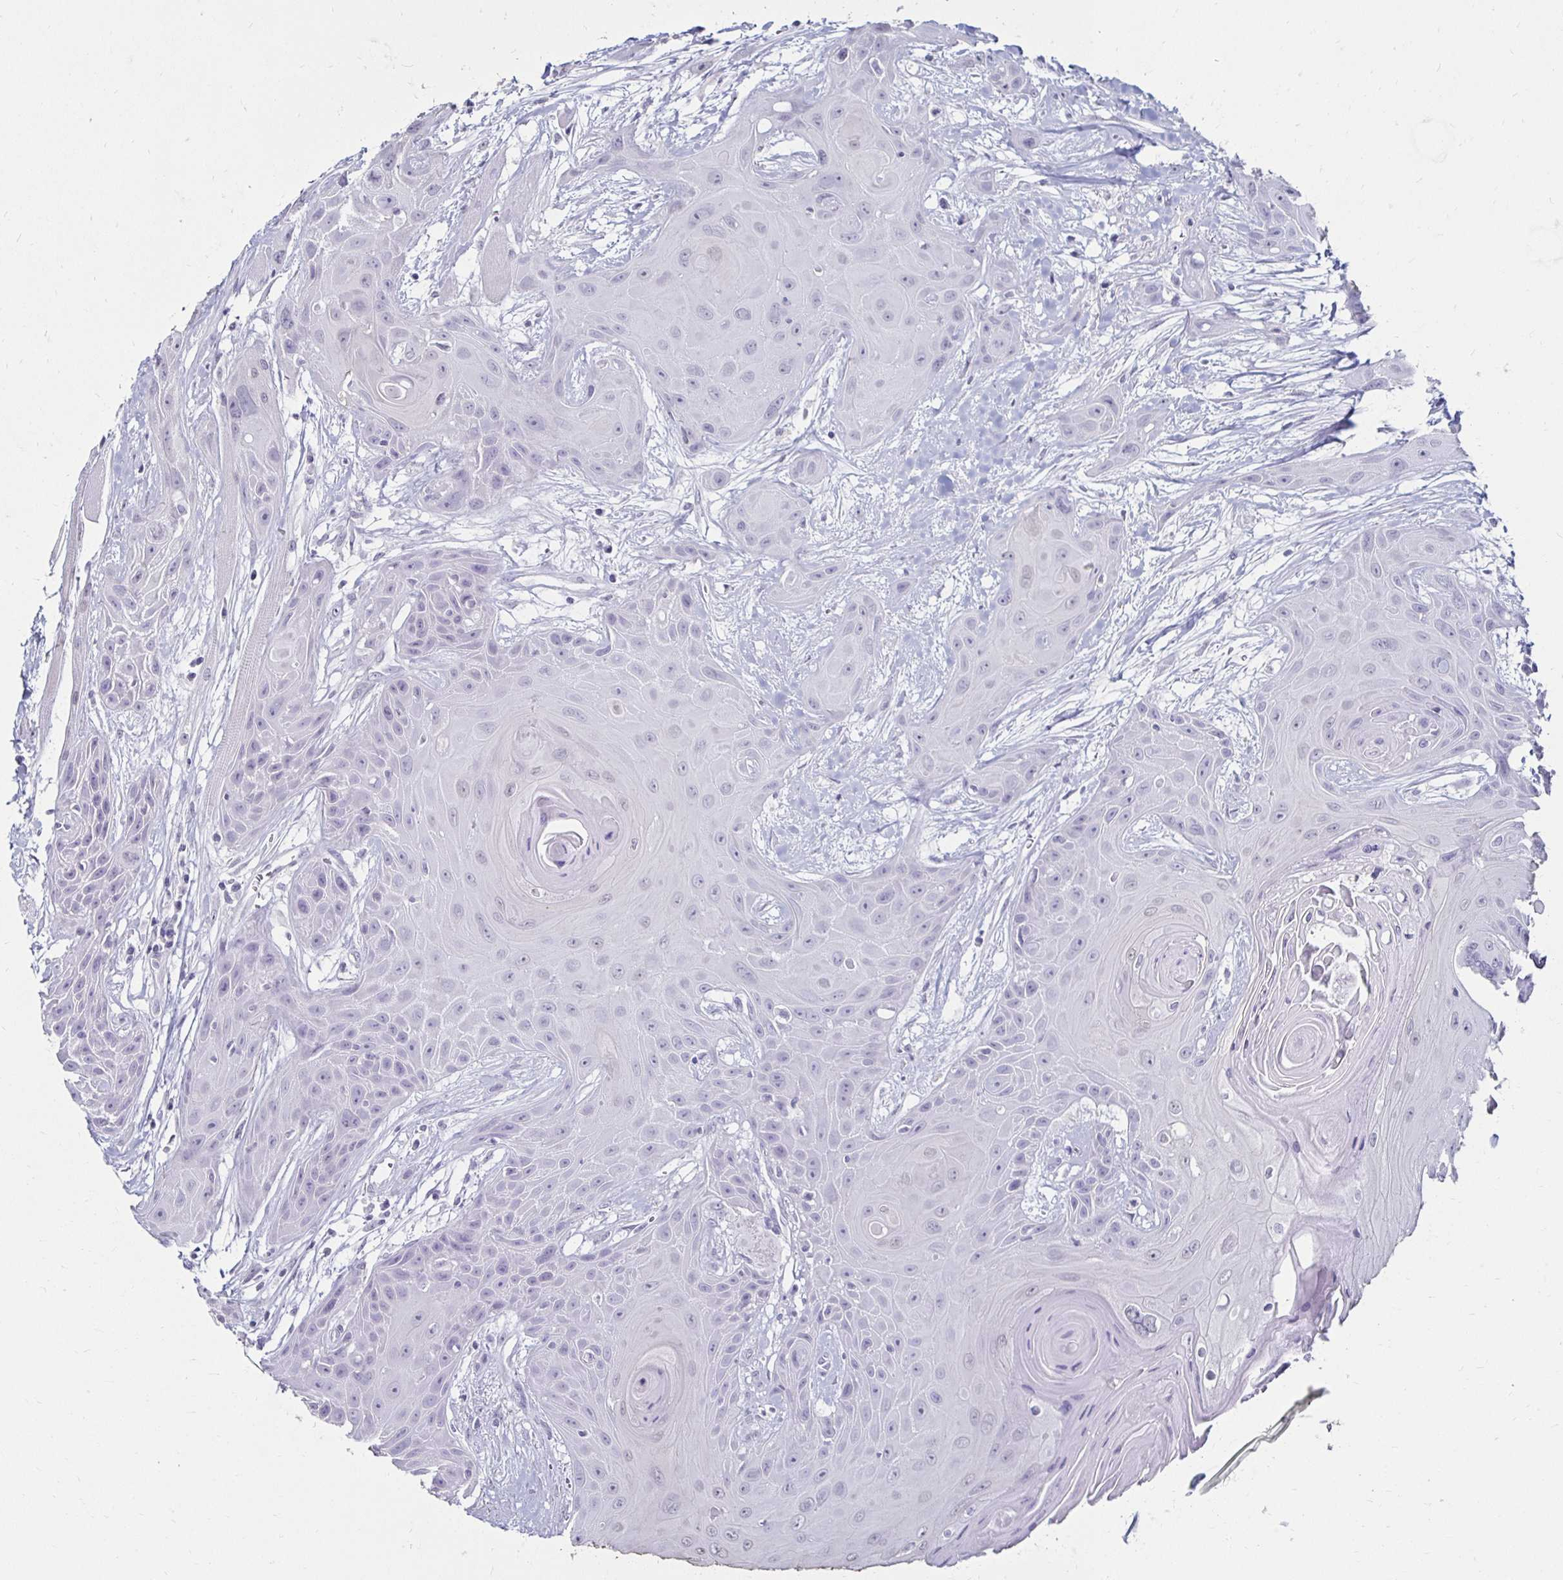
{"staining": {"intensity": "negative", "quantity": "none", "location": "none"}, "tissue": "head and neck cancer", "cell_type": "Tumor cells", "image_type": "cancer", "snomed": [{"axis": "morphology", "description": "Squamous cell carcinoma, NOS"}, {"axis": "topography", "description": "Head-Neck"}], "caption": "Immunohistochemical staining of human squamous cell carcinoma (head and neck) displays no significant expression in tumor cells.", "gene": "TOMM34", "patient": {"sex": "female", "age": 73}}